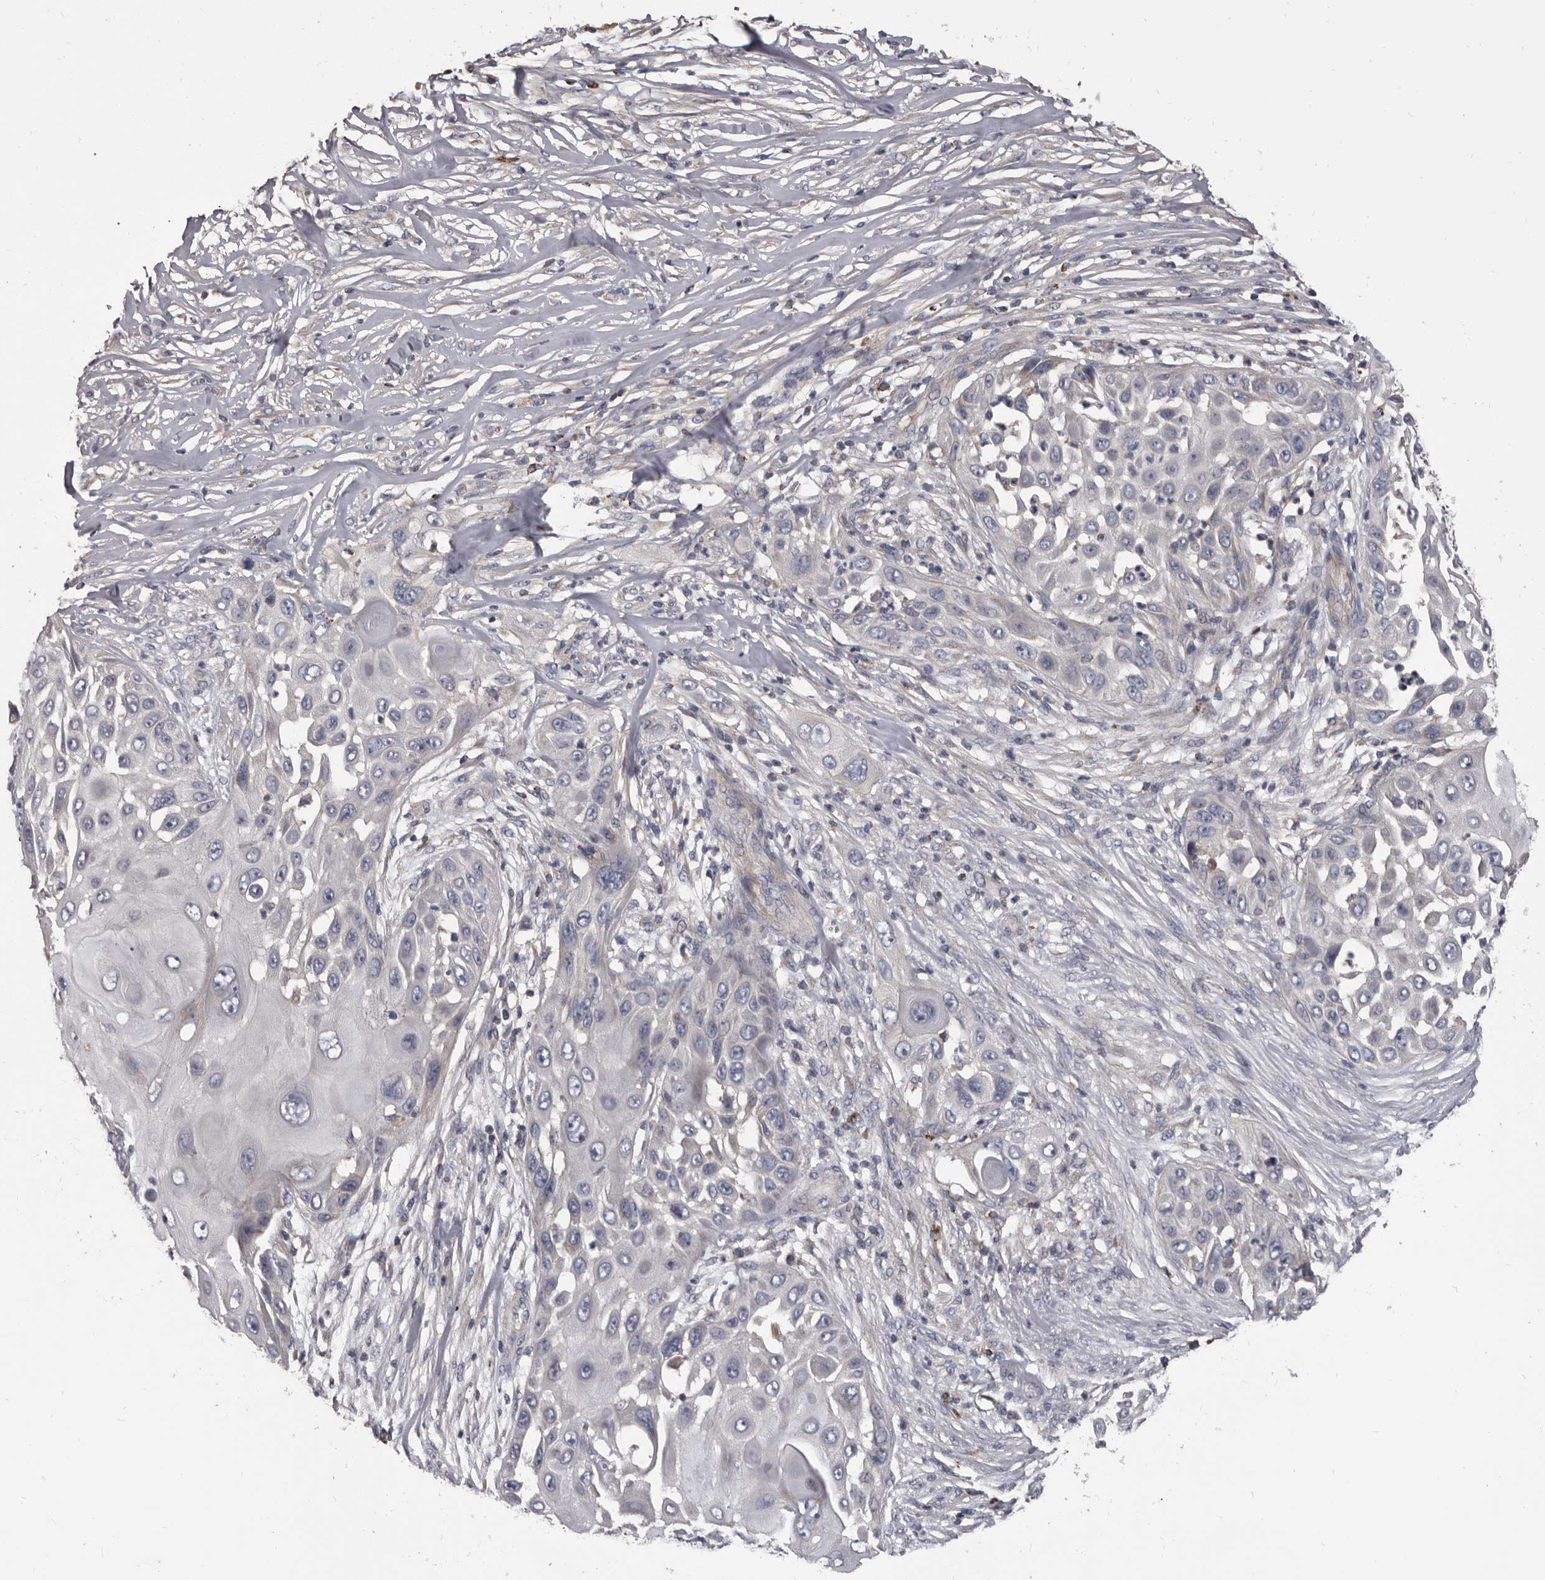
{"staining": {"intensity": "negative", "quantity": "none", "location": "none"}, "tissue": "skin cancer", "cell_type": "Tumor cells", "image_type": "cancer", "snomed": [{"axis": "morphology", "description": "Squamous cell carcinoma, NOS"}, {"axis": "topography", "description": "Skin"}], "caption": "Micrograph shows no significant protein positivity in tumor cells of skin squamous cell carcinoma. (DAB immunohistochemistry with hematoxylin counter stain).", "gene": "ALDH5A1", "patient": {"sex": "female", "age": 44}}